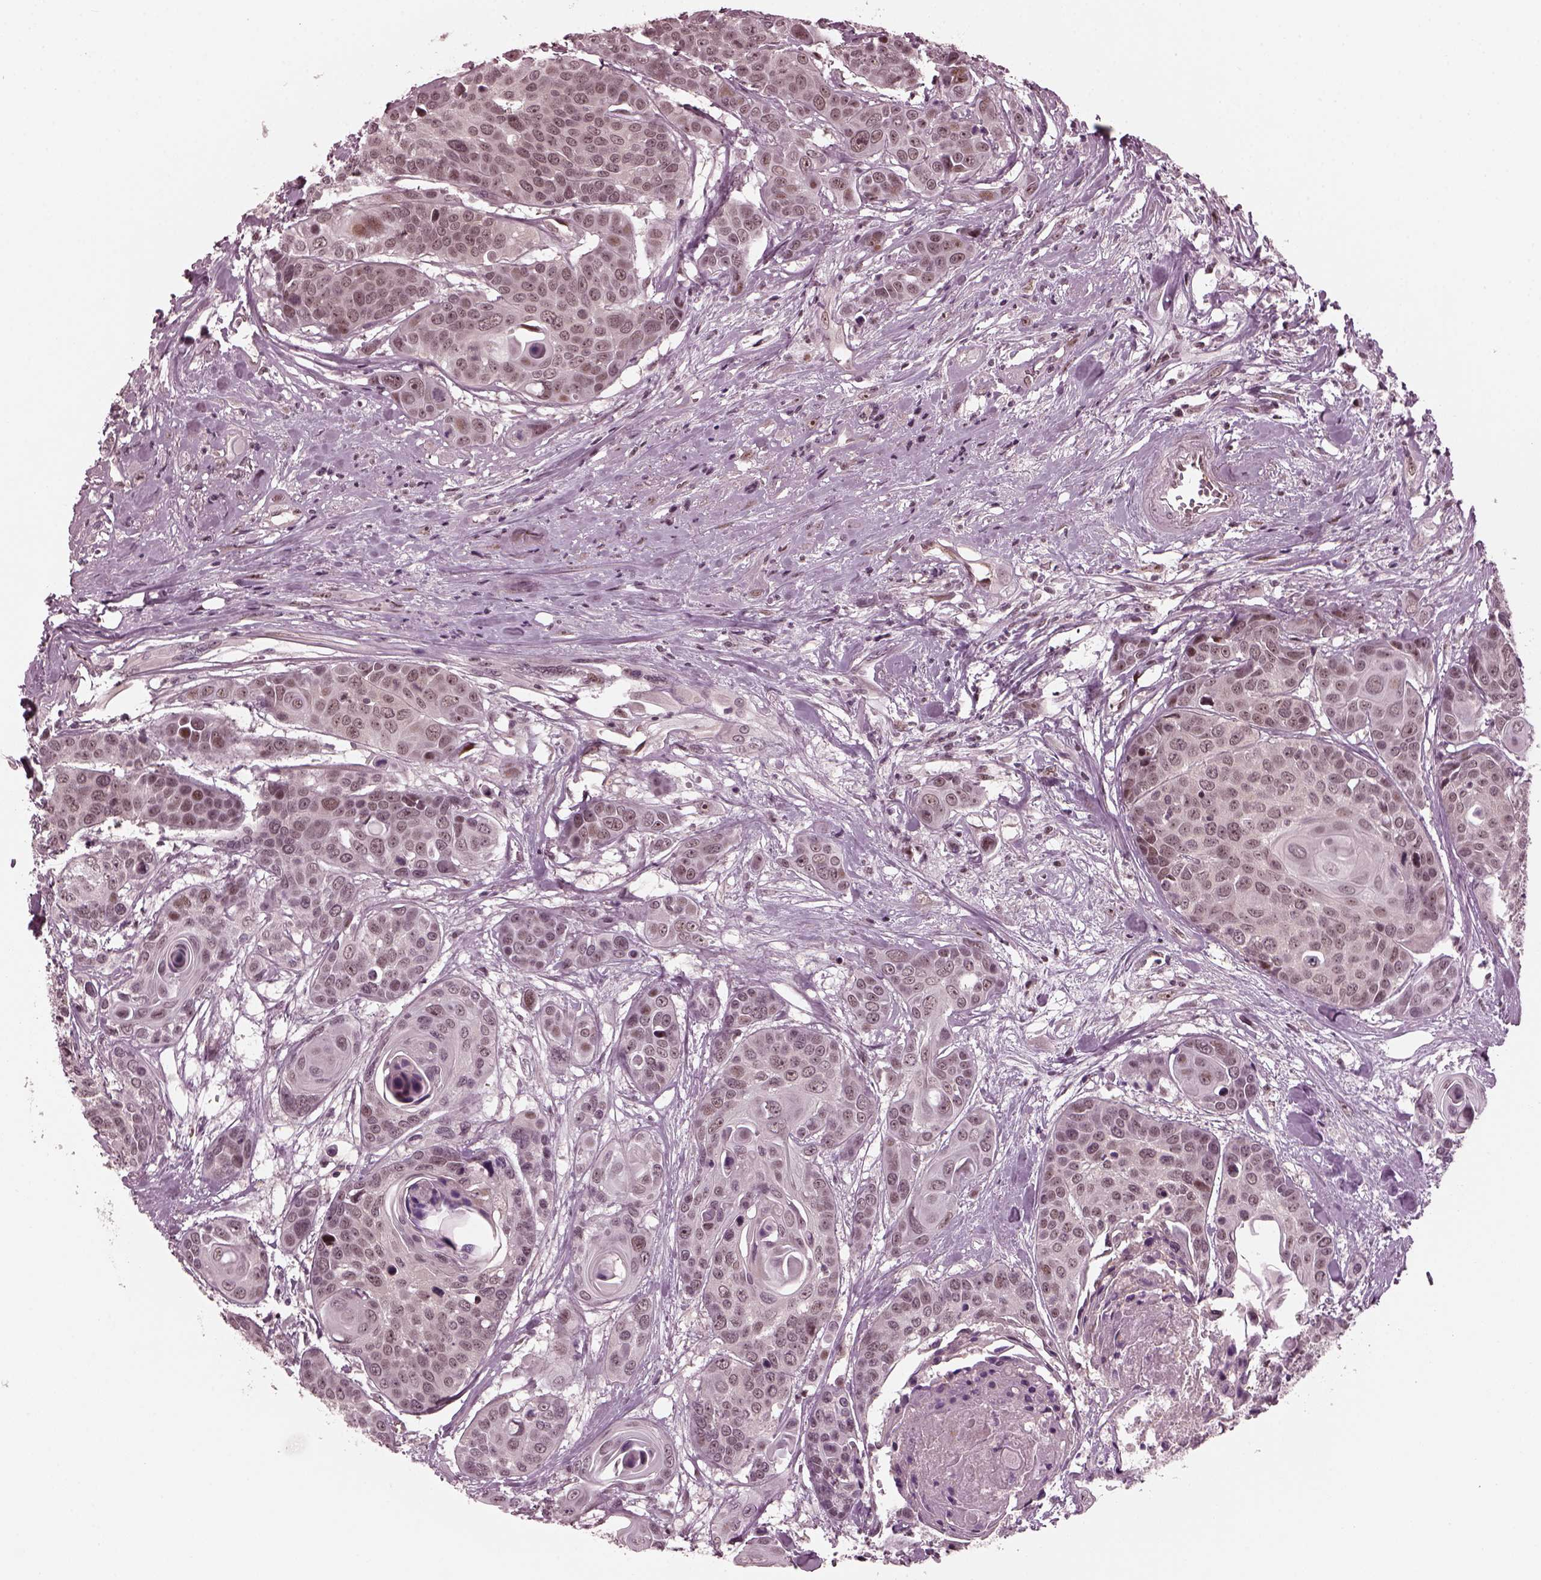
{"staining": {"intensity": "weak", "quantity": "<25%", "location": "nuclear"}, "tissue": "head and neck cancer", "cell_type": "Tumor cells", "image_type": "cancer", "snomed": [{"axis": "morphology", "description": "Squamous cell carcinoma, NOS"}, {"axis": "topography", "description": "Oral tissue"}, {"axis": "topography", "description": "Head-Neck"}], "caption": "Immunohistochemical staining of human squamous cell carcinoma (head and neck) exhibits no significant staining in tumor cells.", "gene": "TRIB3", "patient": {"sex": "male", "age": 56}}